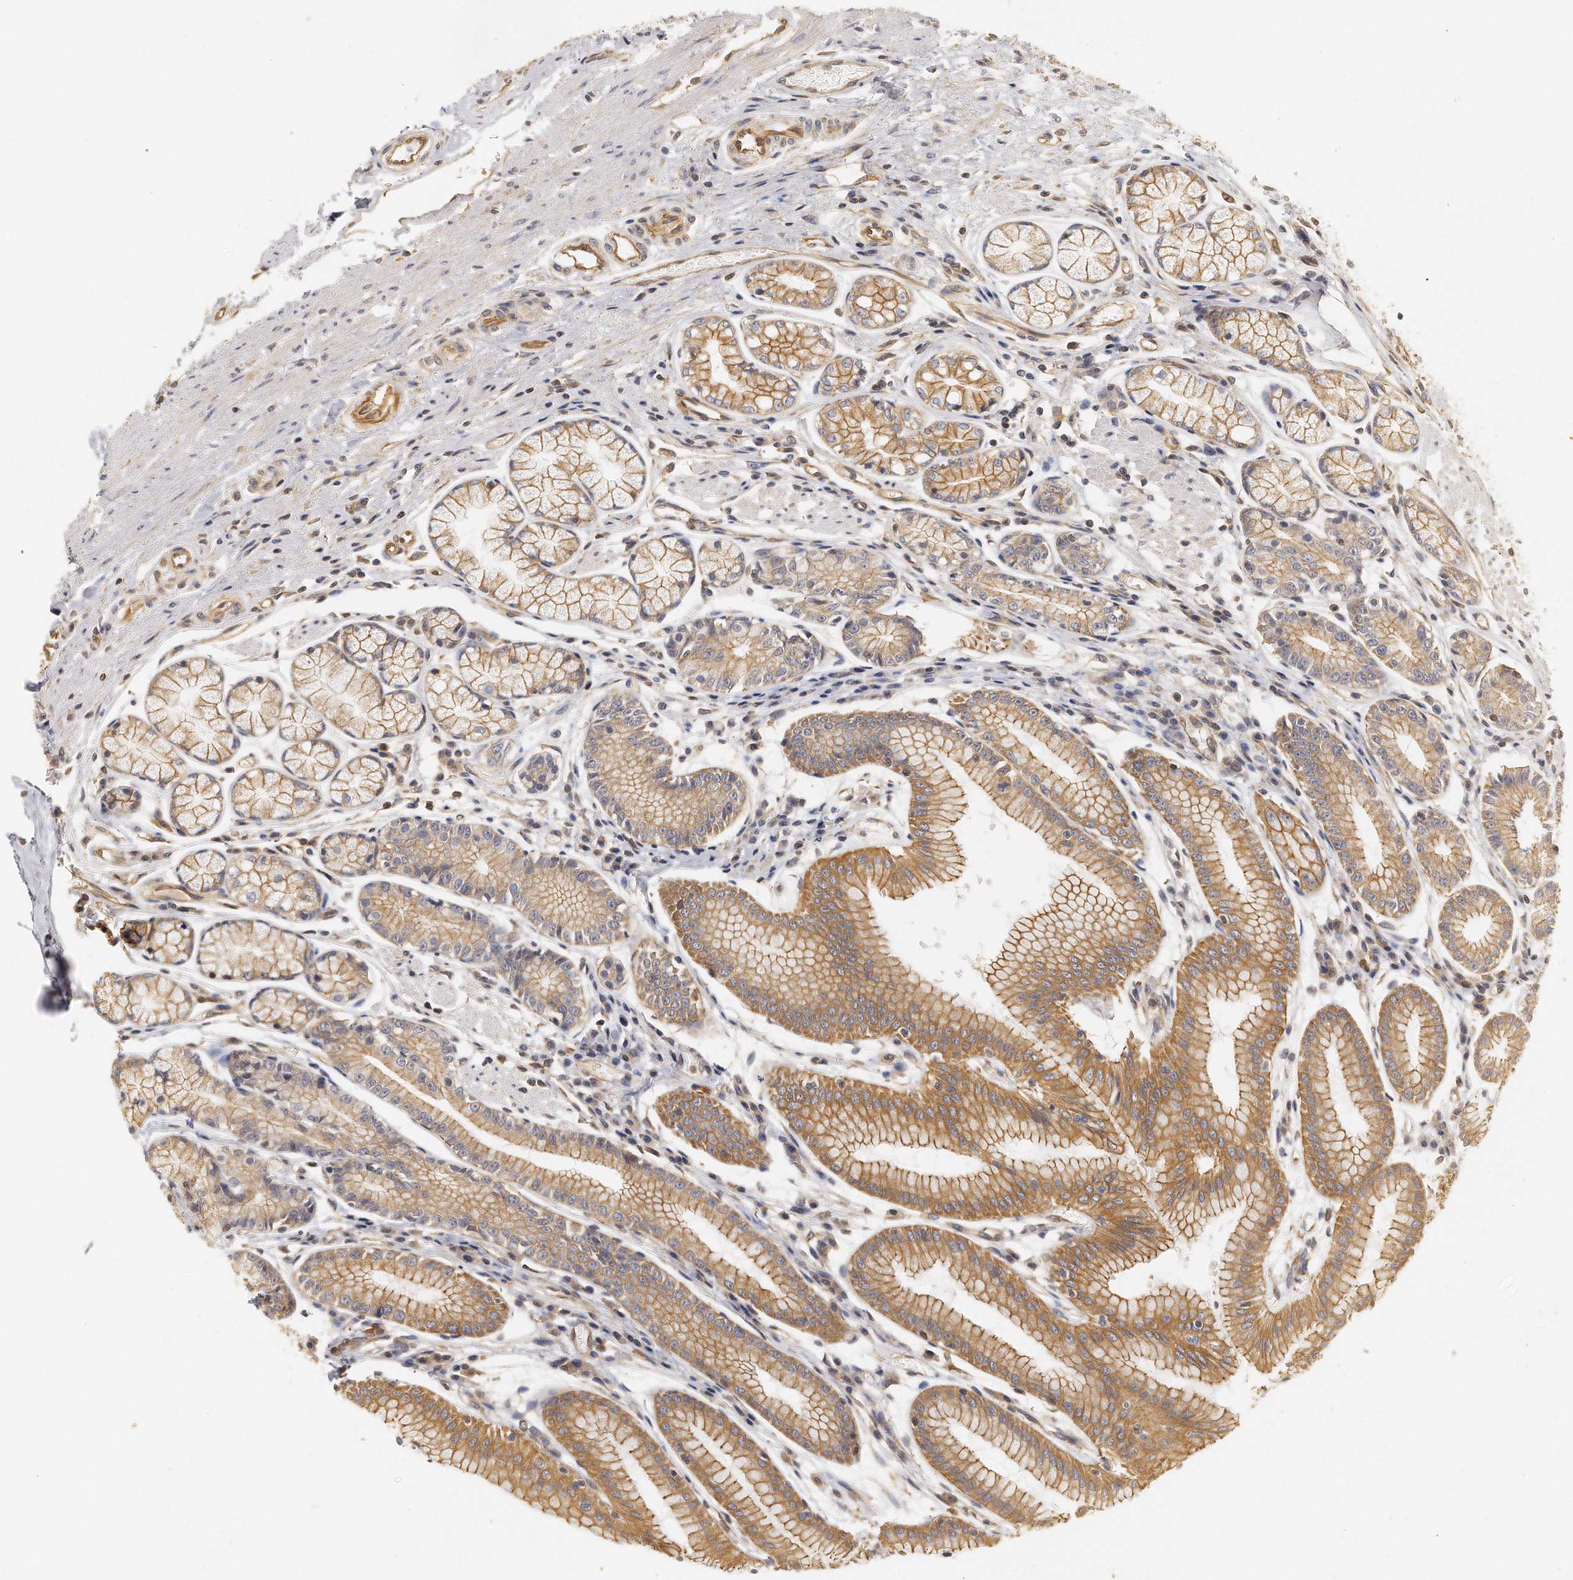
{"staining": {"intensity": "moderate", "quantity": ">75%", "location": "cytoplasmic/membranous"}, "tissue": "stomach", "cell_type": "Glandular cells", "image_type": "normal", "snomed": [{"axis": "morphology", "description": "Normal tissue, NOS"}, {"axis": "morphology", "description": "Inflammation, NOS"}, {"axis": "topography", "description": "Stomach, lower"}], "caption": "DAB (3,3'-diaminobenzidine) immunohistochemical staining of unremarkable human stomach exhibits moderate cytoplasmic/membranous protein expression in about >75% of glandular cells.", "gene": "CHST7", "patient": {"sex": "male", "age": 59}}